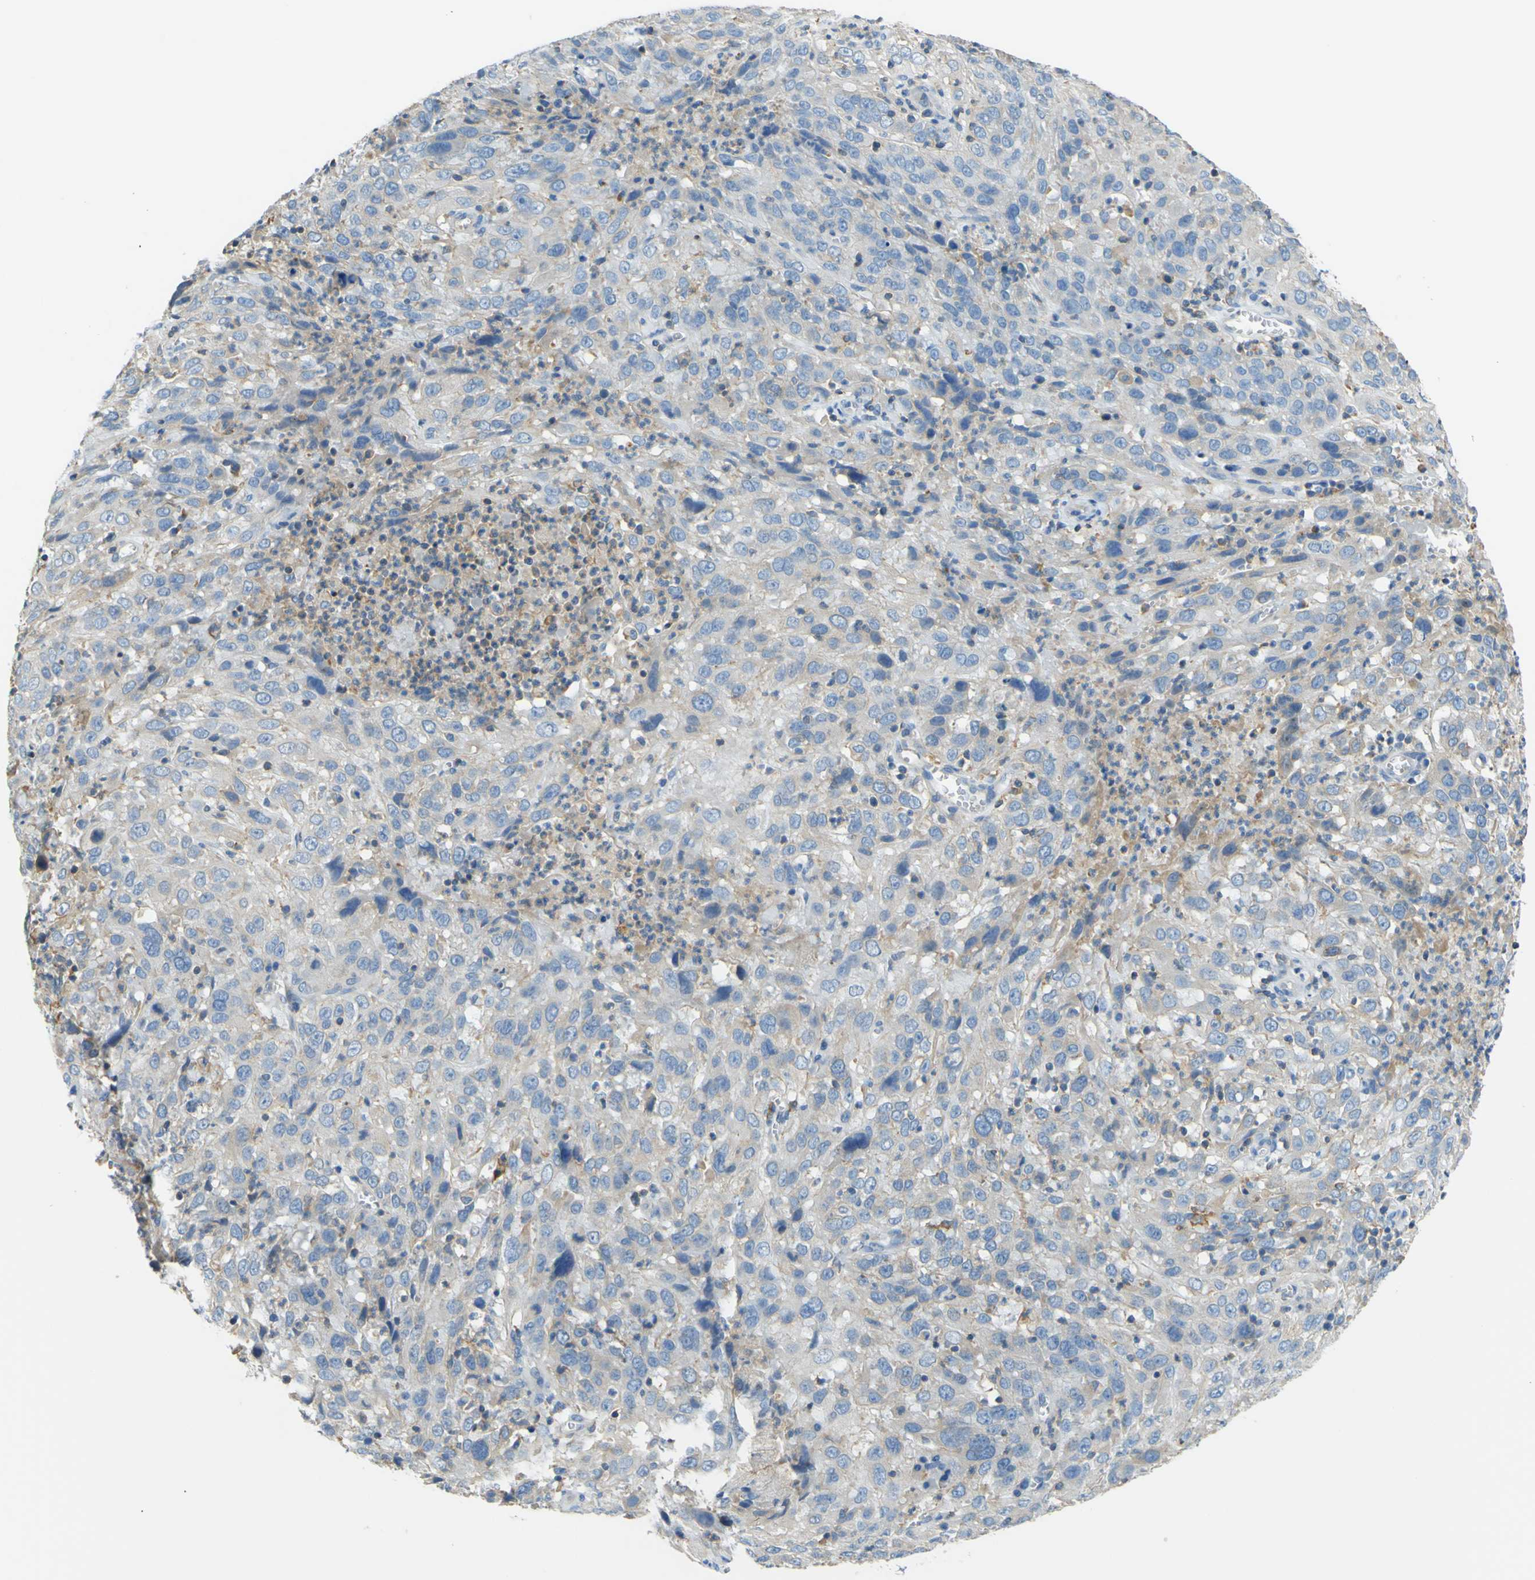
{"staining": {"intensity": "negative", "quantity": "none", "location": "none"}, "tissue": "cervical cancer", "cell_type": "Tumor cells", "image_type": "cancer", "snomed": [{"axis": "morphology", "description": "Squamous cell carcinoma, NOS"}, {"axis": "topography", "description": "Cervix"}], "caption": "Immunohistochemical staining of cervical squamous cell carcinoma displays no significant staining in tumor cells.", "gene": "OGN", "patient": {"sex": "female", "age": 32}}